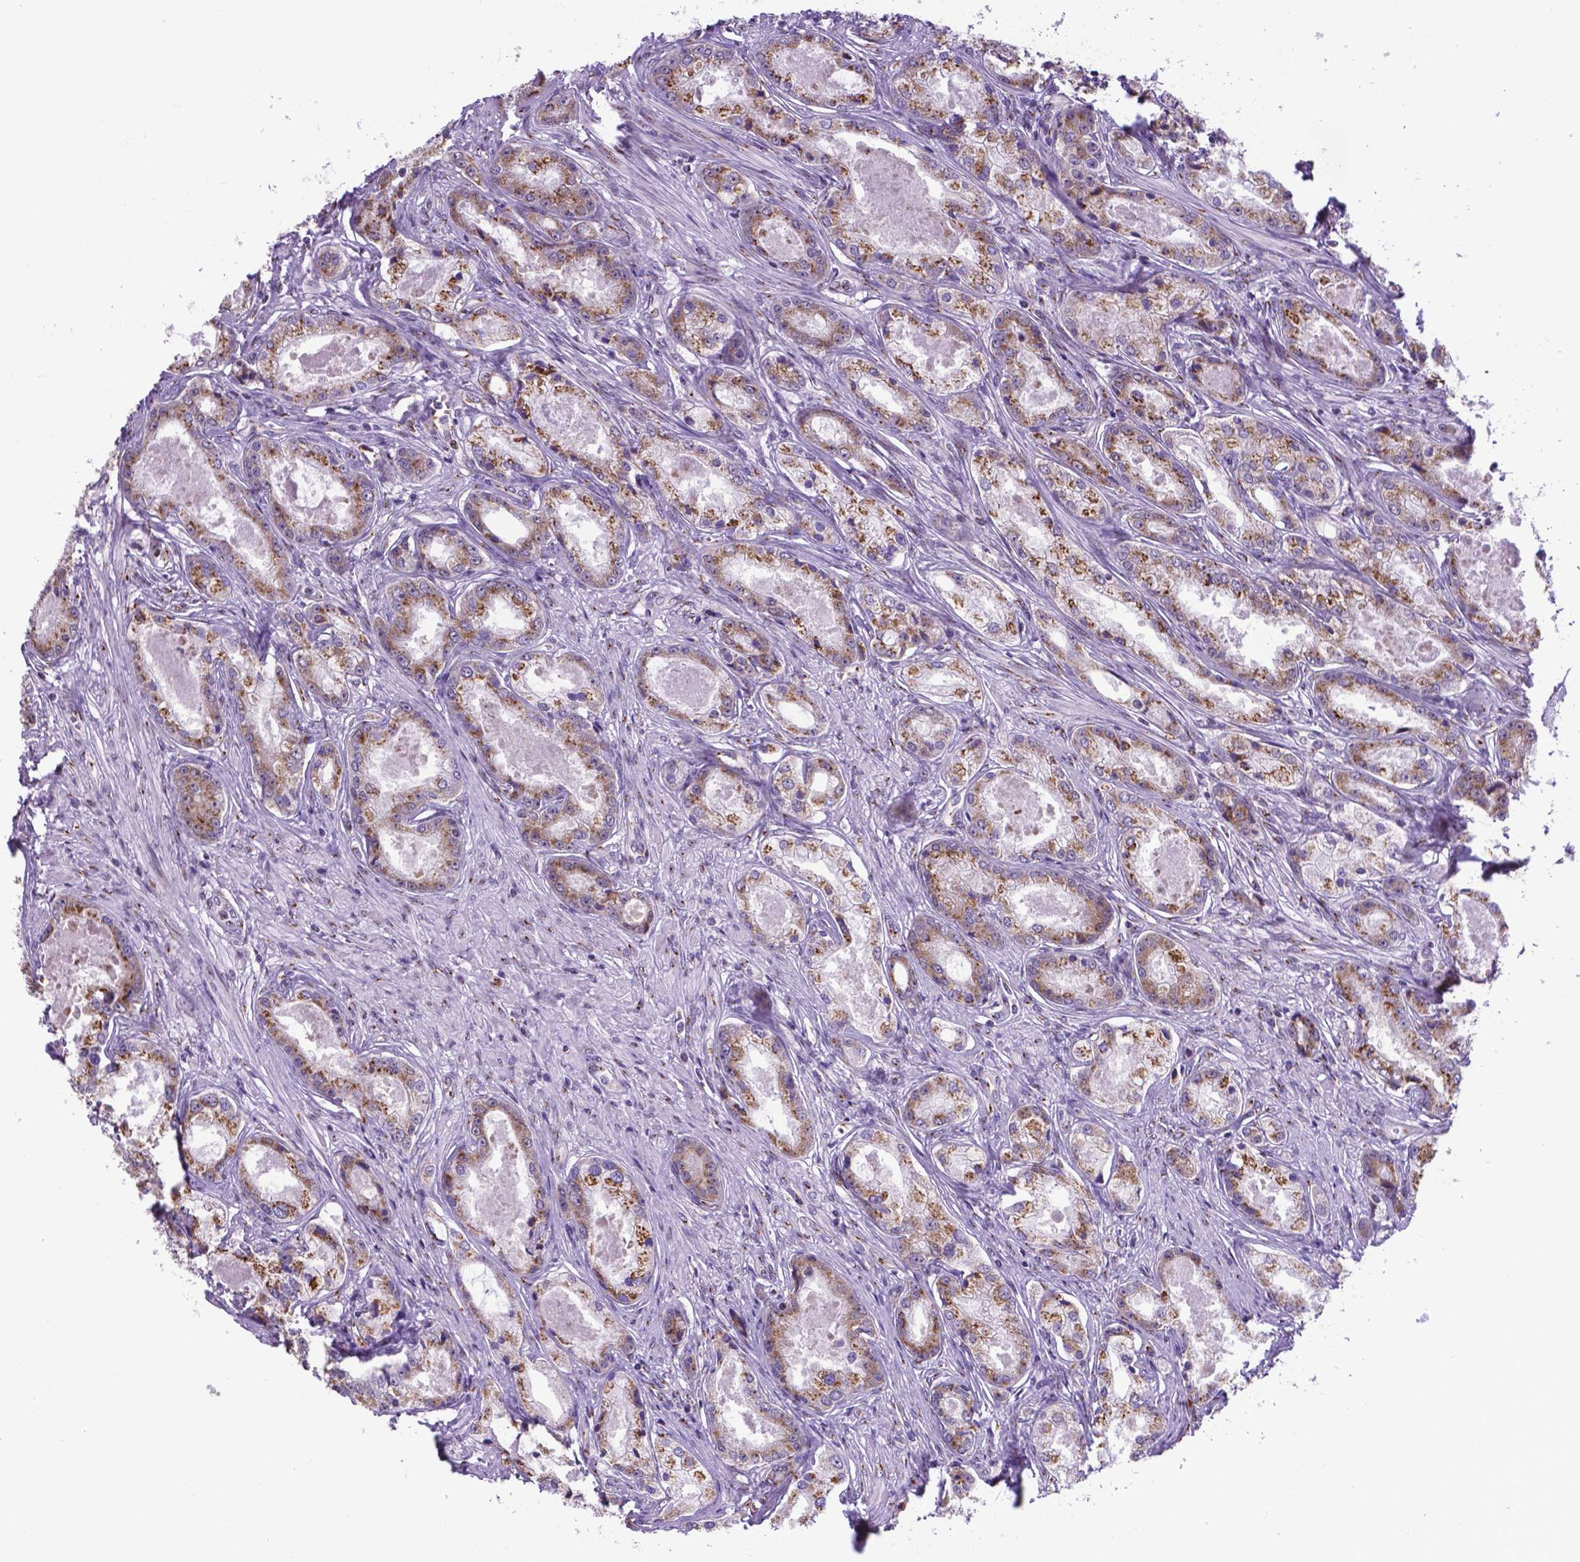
{"staining": {"intensity": "moderate", "quantity": ">75%", "location": "cytoplasmic/membranous"}, "tissue": "prostate cancer", "cell_type": "Tumor cells", "image_type": "cancer", "snomed": [{"axis": "morphology", "description": "Adenocarcinoma, Low grade"}, {"axis": "topography", "description": "Prostate"}], "caption": "Prostate cancer (adenocarcinoma (low-grade)) stained with DAB (3,3'-diaminobenzidine) immunohistochemistry (IHC) demonstrates medium levels of moderate cytoplasmic/membranous positivity in about >75% of tumor cells. (IHC, brightfield microscopy, high magnification).", "gene": "MRPL10", "patient": {"sex": "male", "age": 68}}